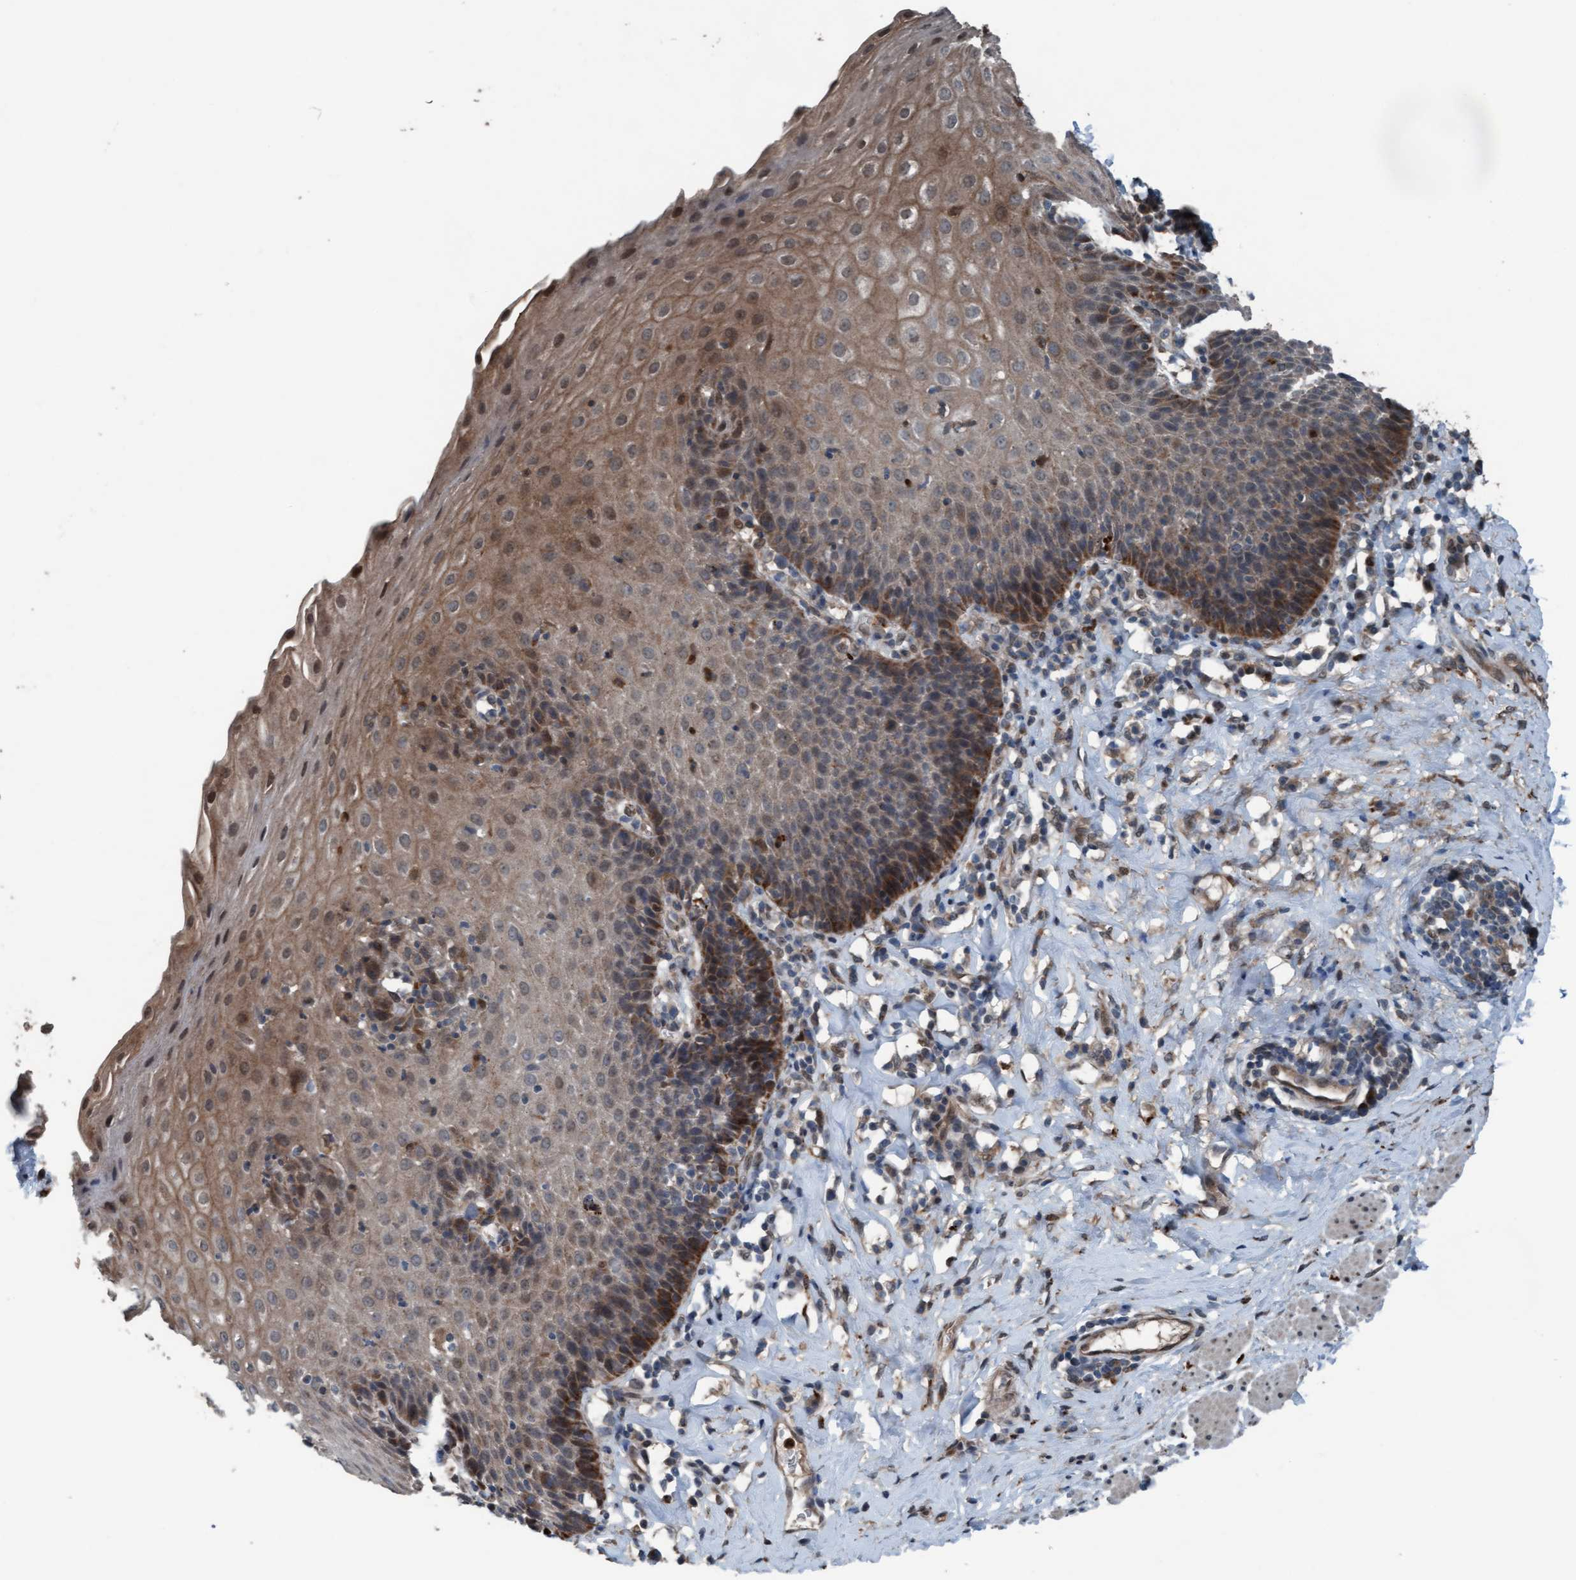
{"staining": {"intensity": "moderate", "quantity": ">75%", "location": "cytoplasmic/membranous"}, "tissue": "esophagus", "cell_type": "Squamous epithelial cells", "image_type": "normal", "snomed": [{"axis": "morphology", "description": "Normal tissue, NOS"}, {"axis": "topography", "description": "Esophagus"}], "caption": "IHC photomicrograph of unremarkable human esophagus stained for a protein (brown), which shows medium levels of moderate cytoplasmic/membranous positivity in approximately >75% of squamous epithelial cells.", "gene": "PLXNB2", "patient": {"sex": "female", "age": 61}}